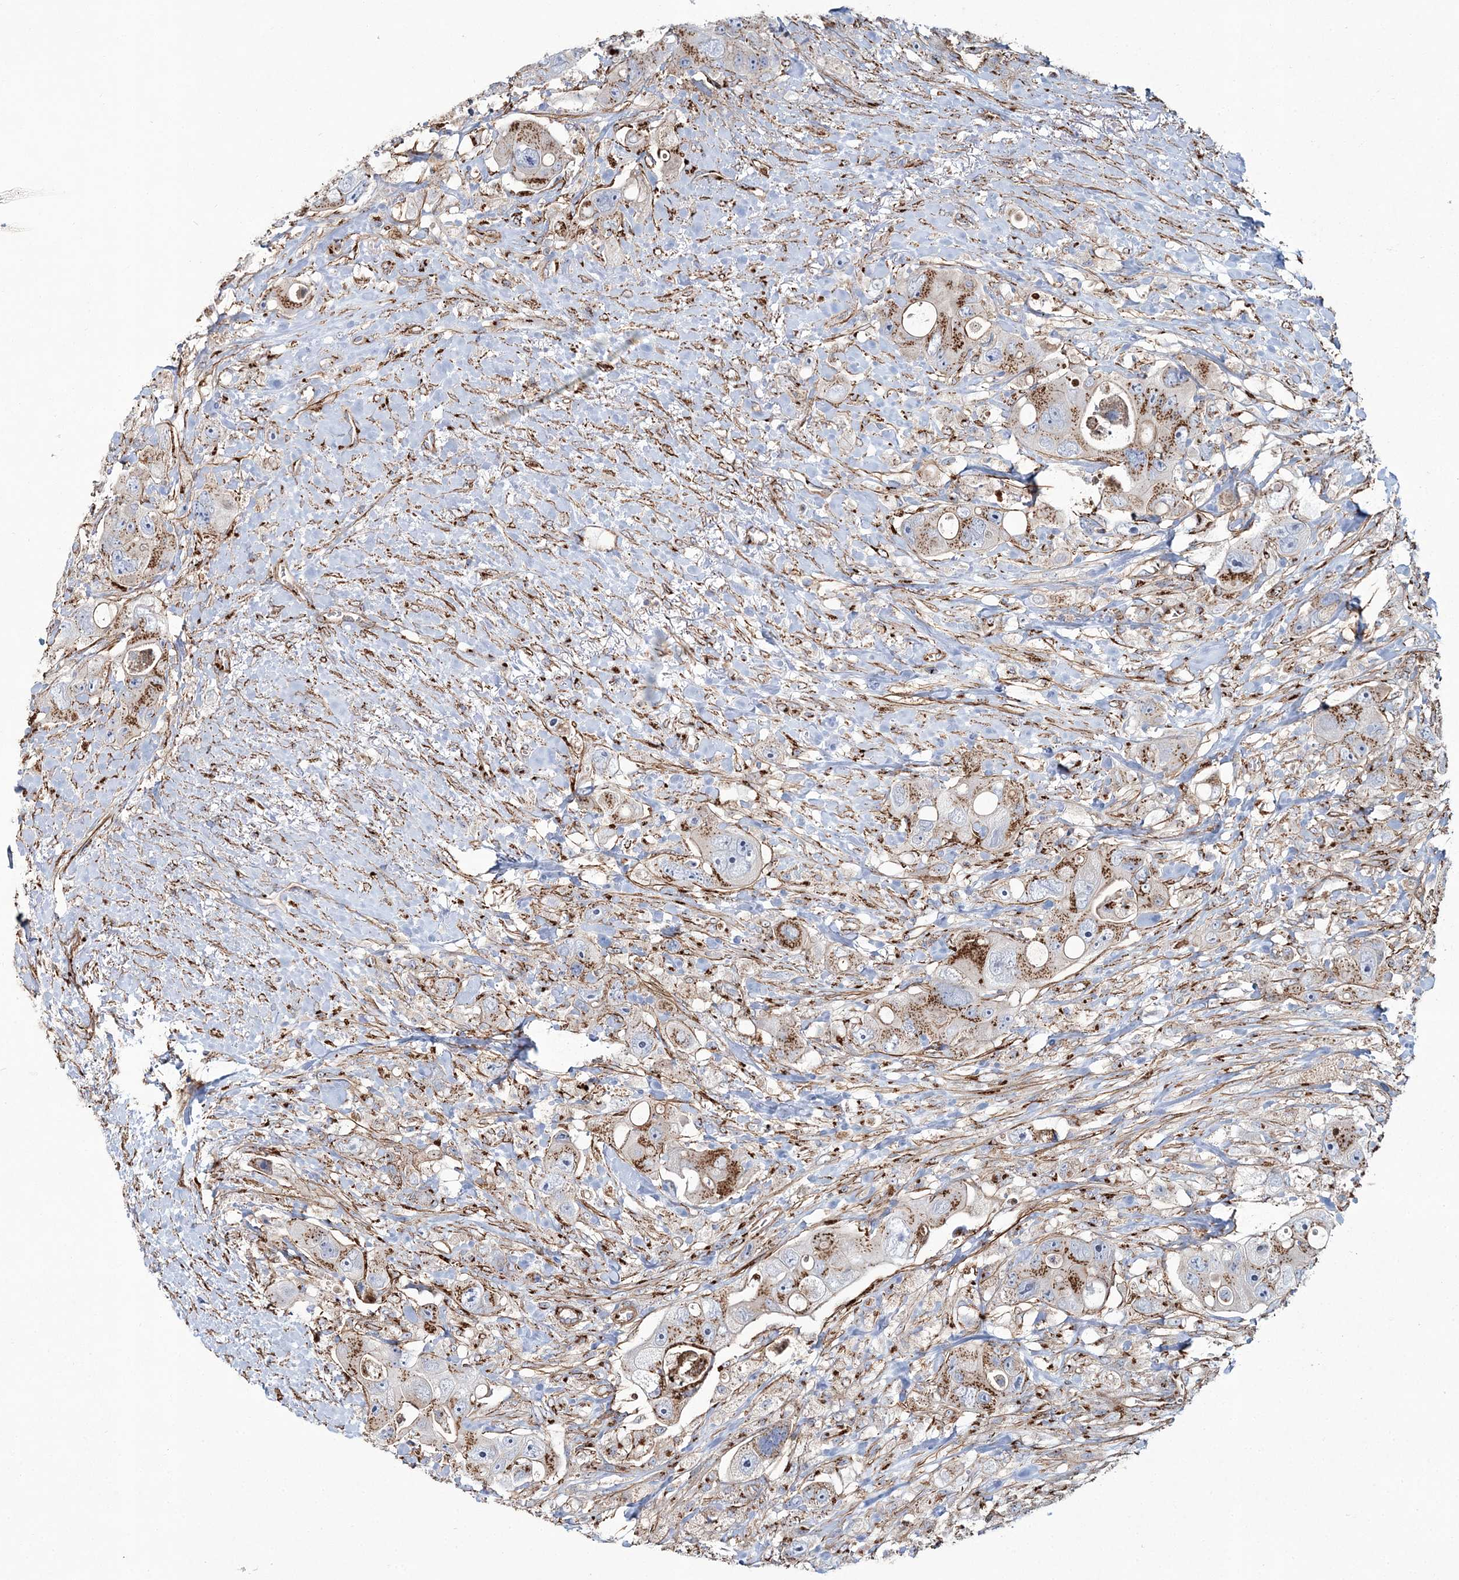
{"staining": {"intensity": "moderate", "quantity": ">75%", "location": "cytoplasmic/membranous"}, "tissue": "colorectal cancer", "cell_type": "Tumor cells", "image_type": "cancer", "snomed": [{"axis": "morphology", "description": "Adenocarcinoma, NOS"}, {"axis": "topography", "description": "Colon"}], "caption": "Moderate cytoplasmic/membranous positivity is identified in approximately >75% of tumor cells in colorectal cancer (adenocarcinoma). (Brightfield microscopy of DAB IHC at high magnification).", "gene": "MAN1A2", "patient": {"sex": "female", "age": 46}}